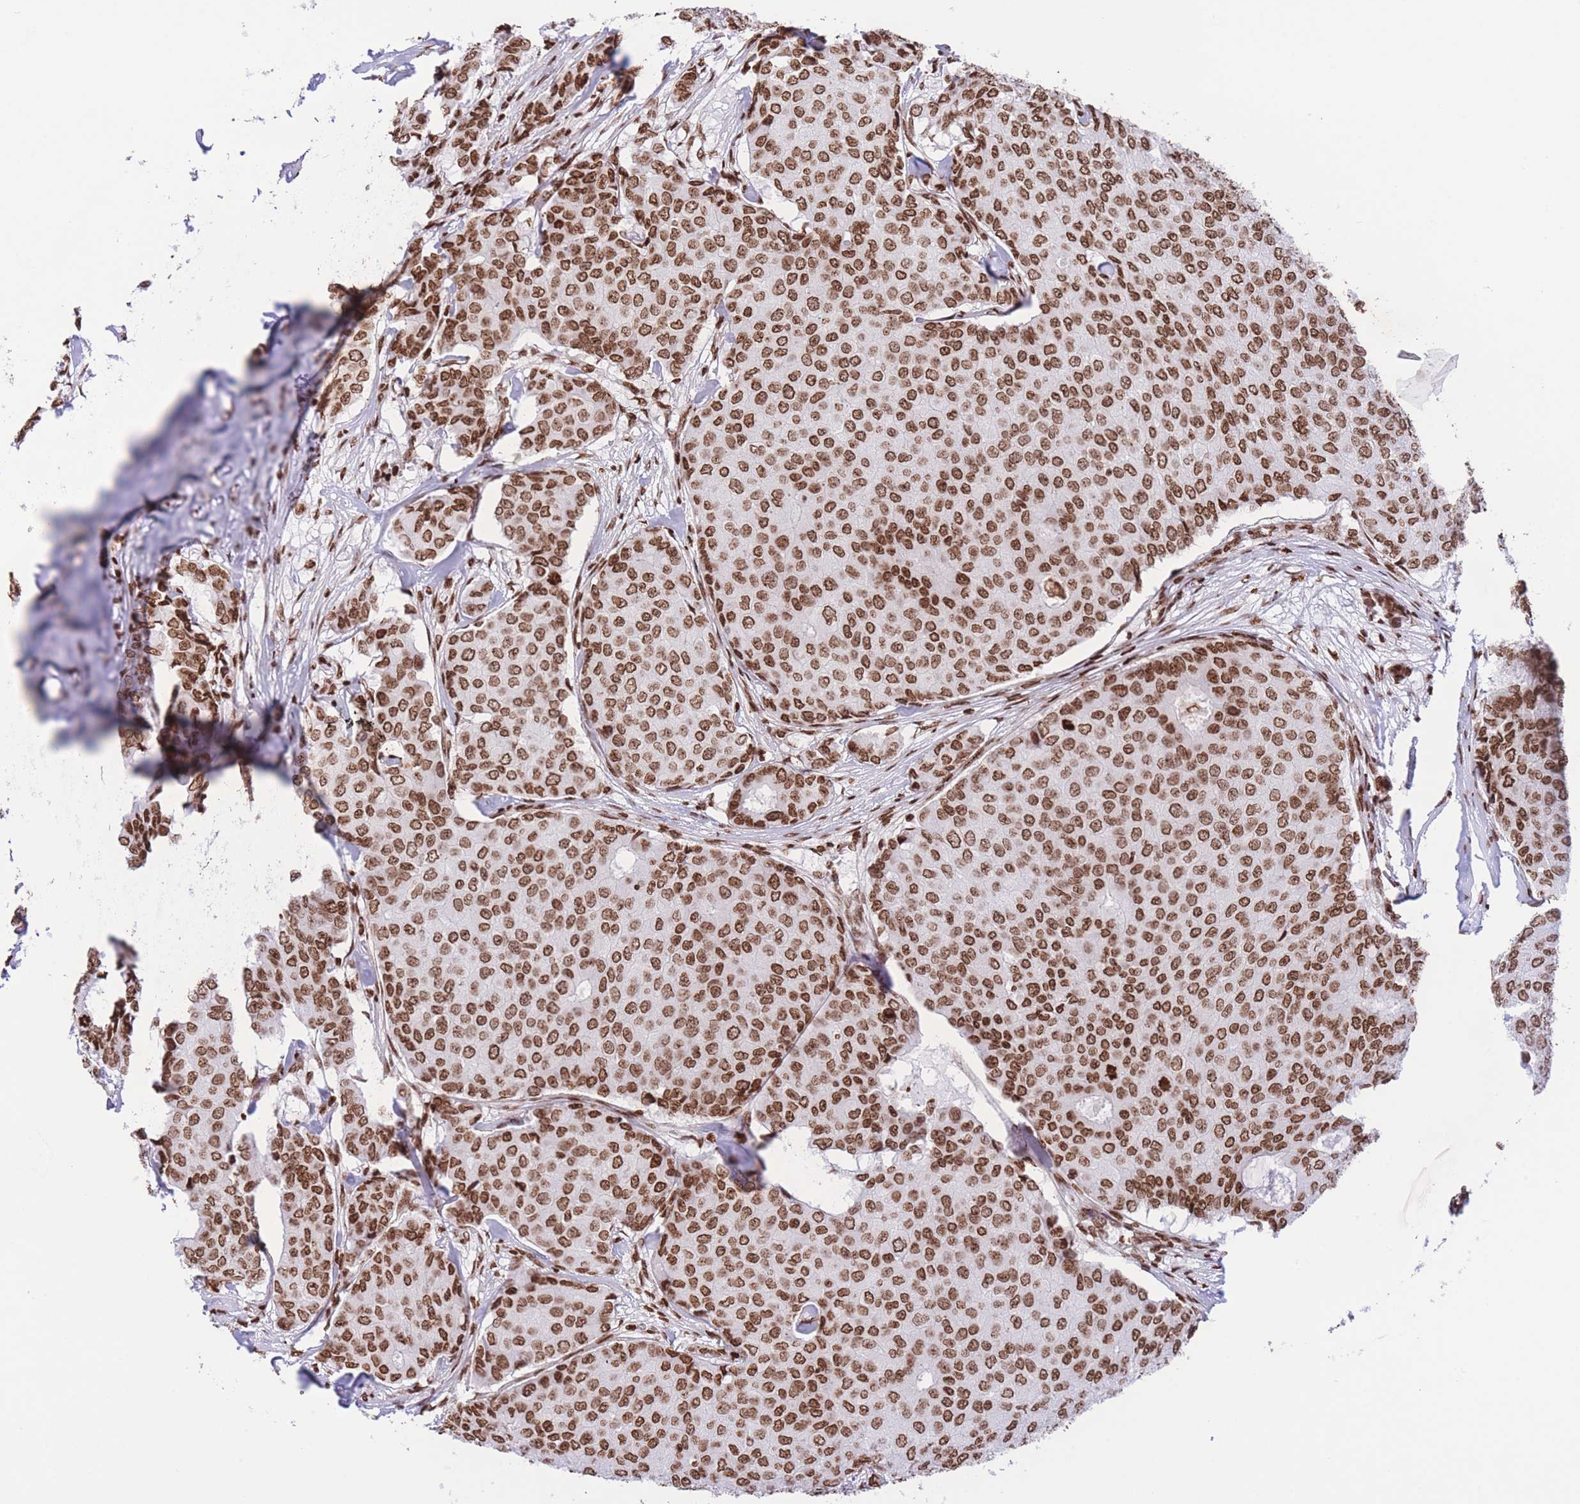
{"staining": {"intensity": "strong", "quantity": ">75%", "location": "nuclear"}, "tissue": "breast cancer", "cell_type": "Tumor cells", "image_type": "cancer", "snomed": [{"axis": "morphology", "description": "Duct carcinoma"}, {"axis": "topography", "description": "Breast"}], "caption": "This micrograph displays immunohistochemistry (IHC) staining of breast cancer (infiltrating ductal carcinoma), with high strong nuclear positivity in about >75% of tumor cells.", "gene": "H2BC11", "patient": {"sex": "female", "age": 75}}